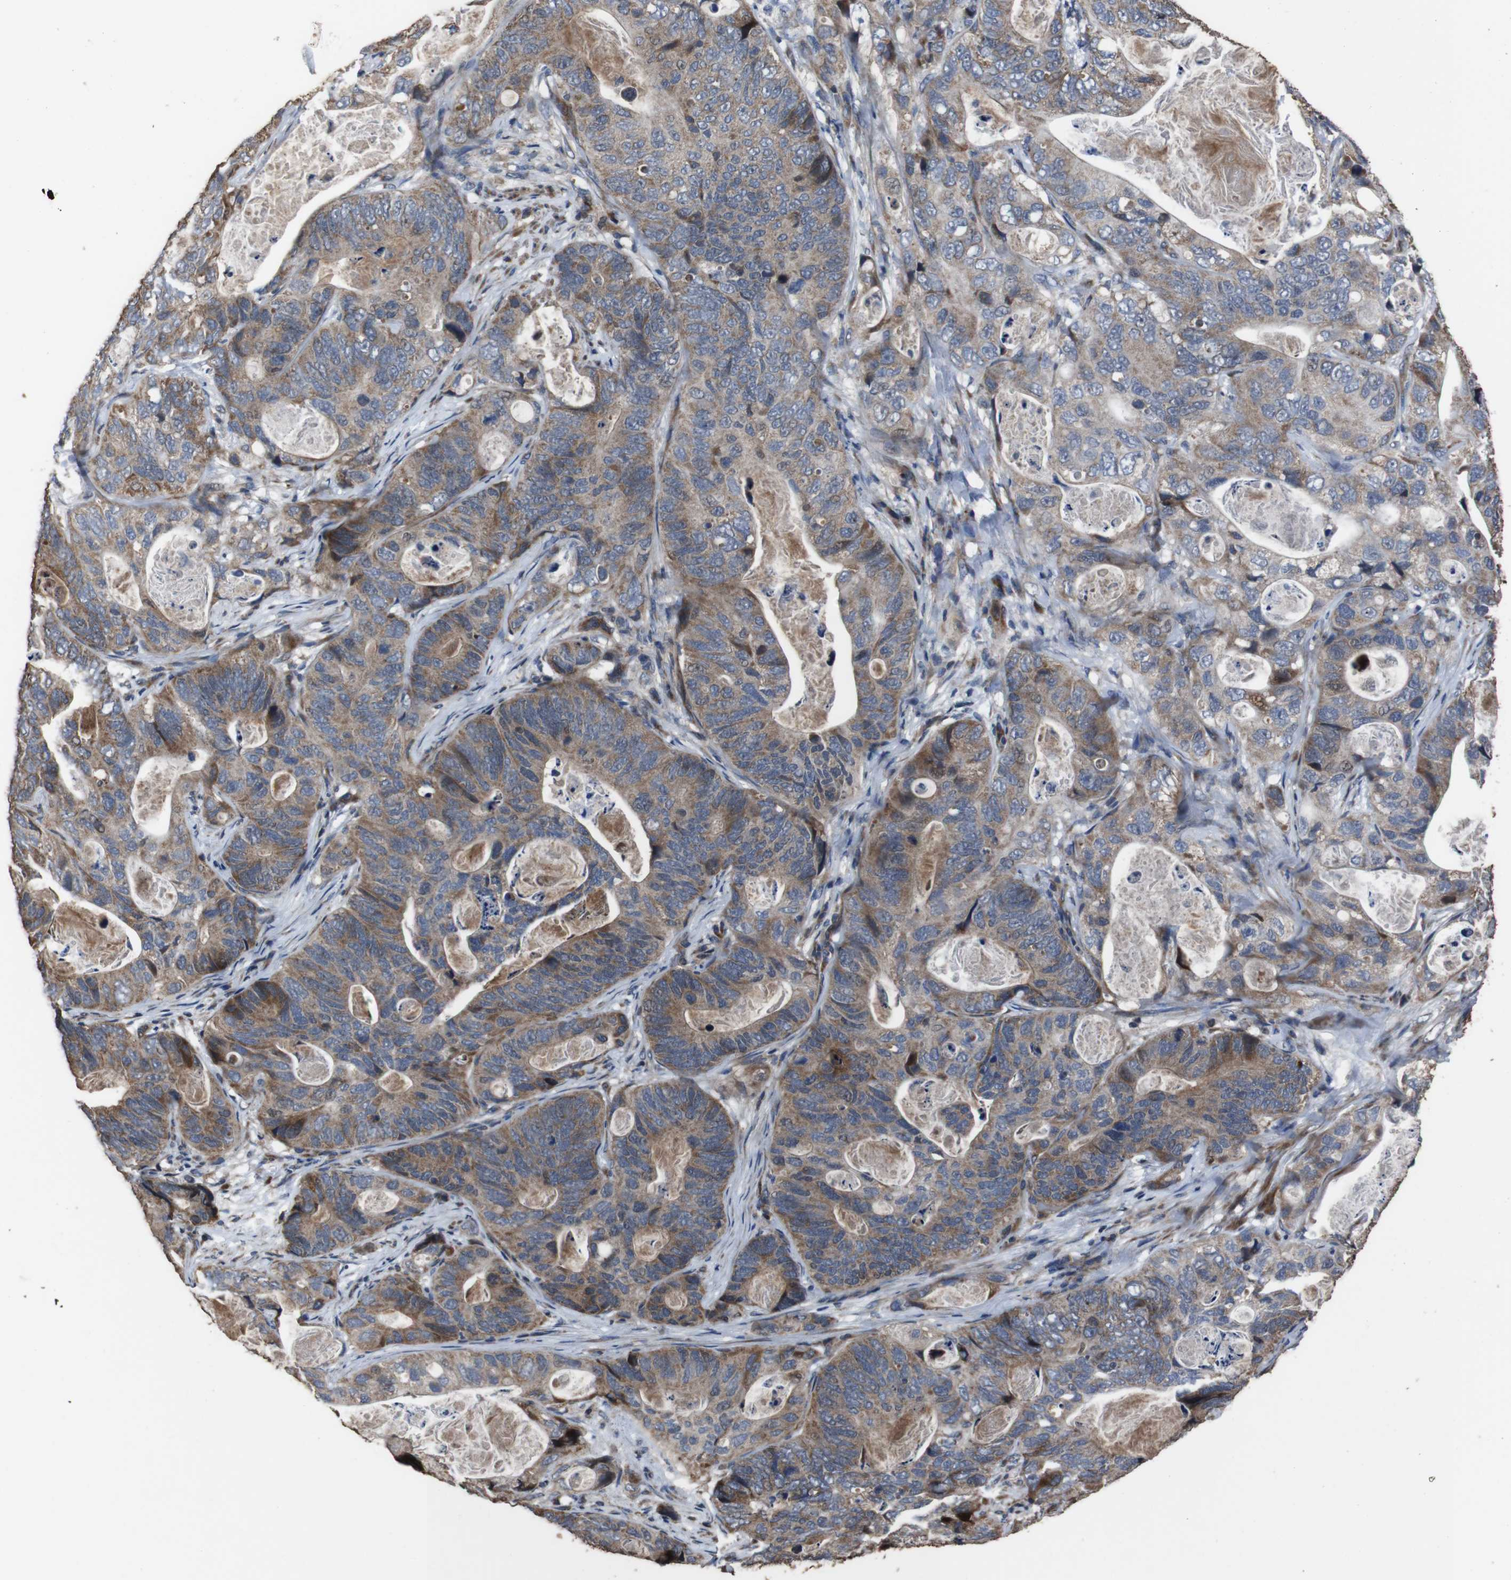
{"staining": {"intensity": "weak", "quantity": ">75%", "location": "cytoplasmic/membranous"}, "tissue": "stomach cancer", "cell_type": "Tumor cells", "image_type": "cancer", "snomed": [{"axis": "morphology", "description": "Adenocarcinoma, NOS"}, {"axis": "topography", "description": "Stomach"}], "caption": "Stomach adenocarcinoma stained with a brown dye reveals weak cytoplasmic/membranous positive expression in about >75% of tumor cells.", "gene": "SNN", "patient": {"sex": "female", "age": 89}}